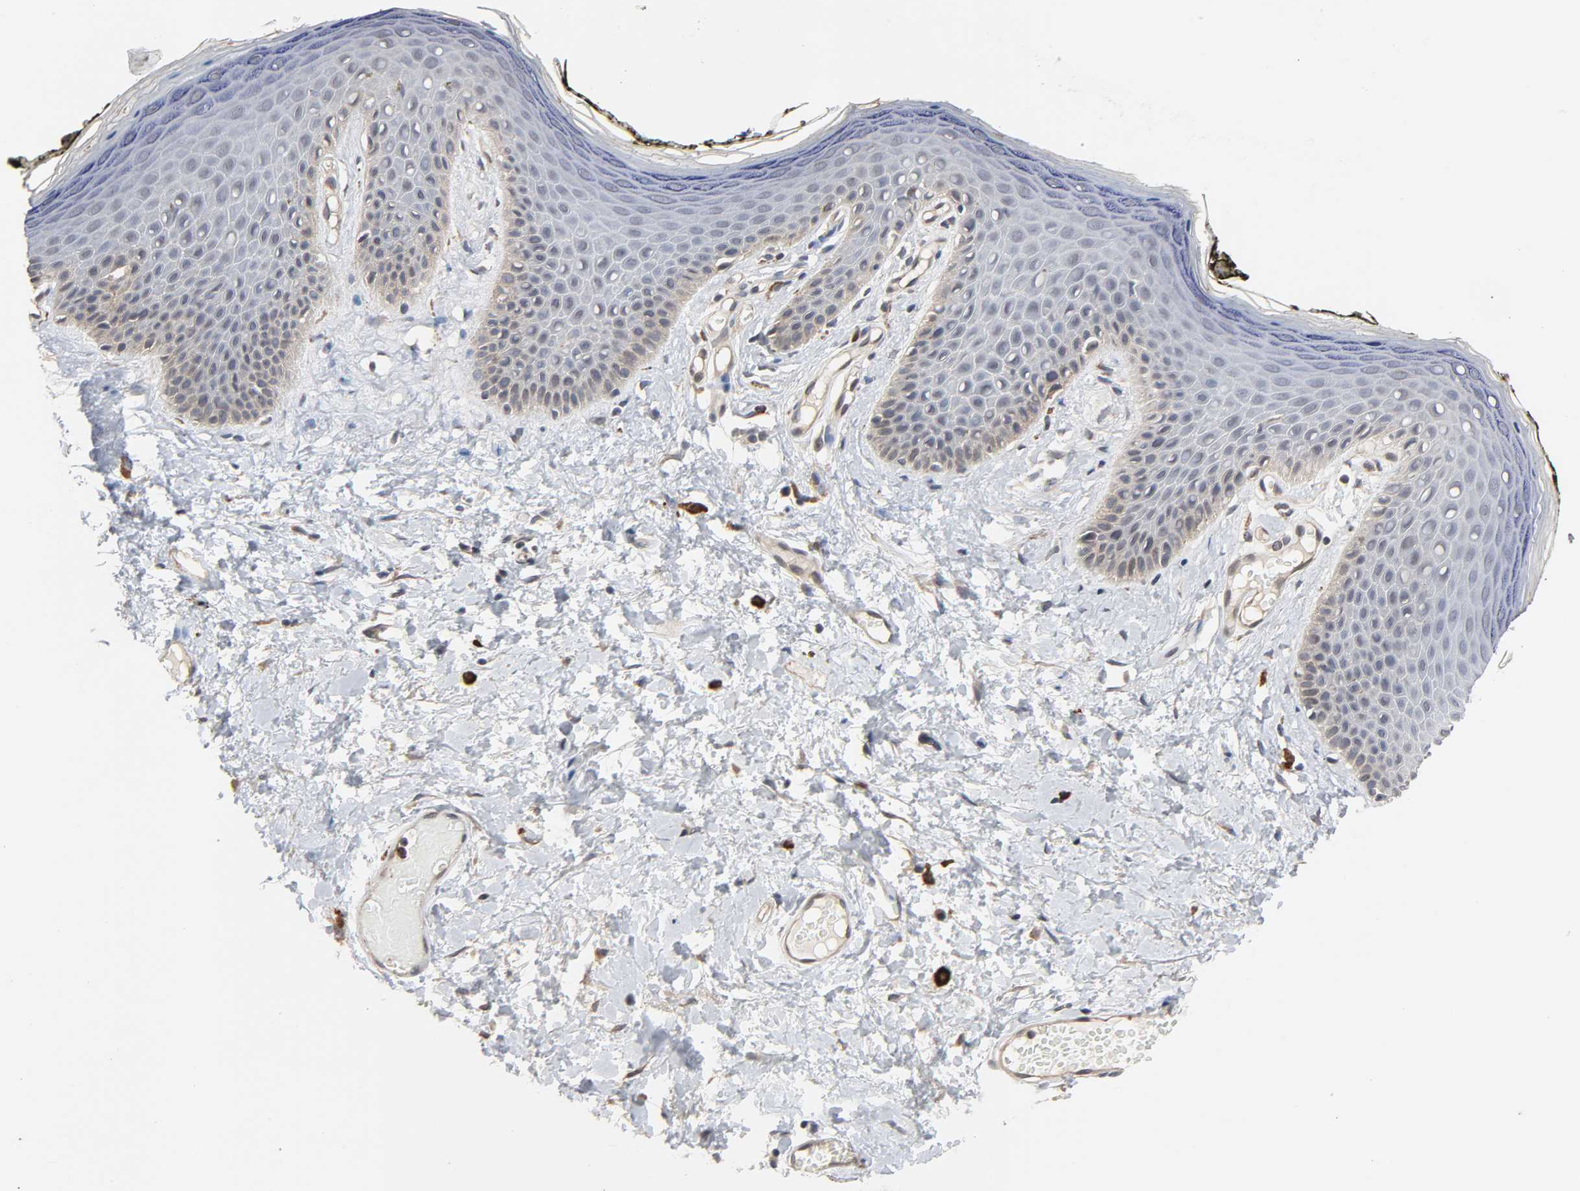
{"staining": {"intensity": "weak", "quantity": "25%-75%", "location": "cytoplasmic/membranous"}, "tissue": "skin", "cell_type": "Epidermal cells", "image_type": "normal", "snomed": [{"axis": "morphology", "description": "Normal tissue, NOS"}, {"axis": "morphology", "description": "Inflammation, NOS"}, {"axis": "topography", "description": "Vulva"}], "caption": "A low amount of weak cytoplasmic/membranous positivity is appreciated in about 25%-75% of epidermal cells in normal skin. (IHC, brightfield microscopy, high magnification).", "gene": "CCDC175", "patient": {"sex": "female", "age": 84}}